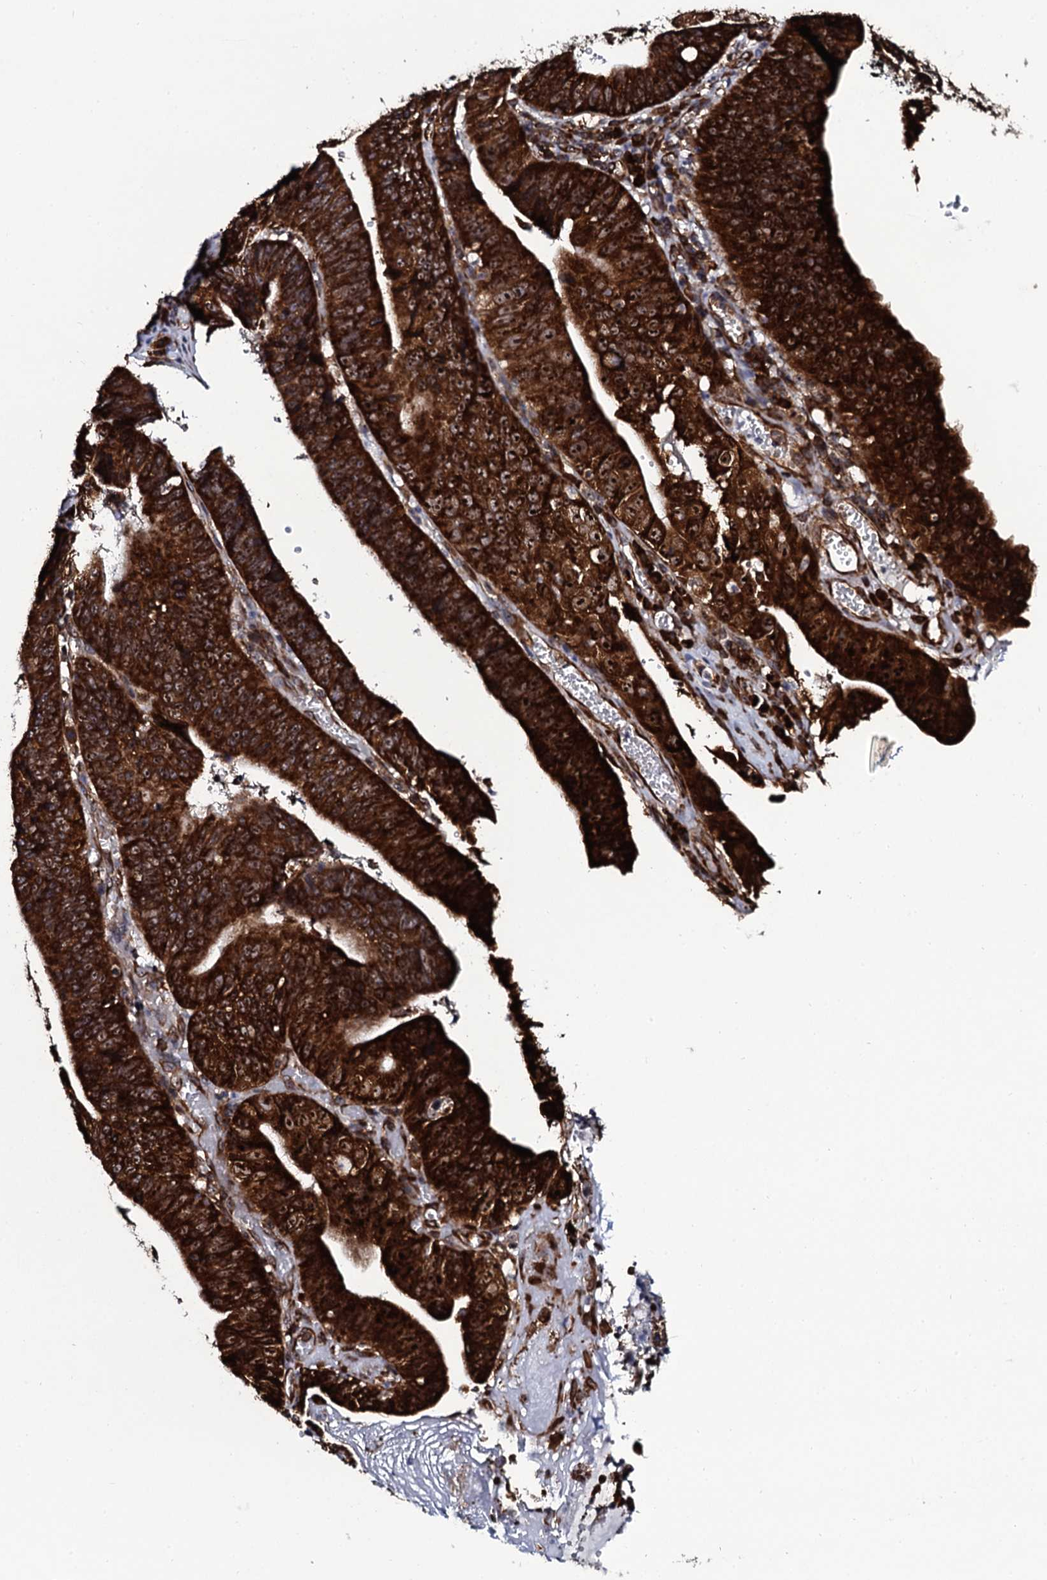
{"staining": {"intensity": "strong", "quantity": ">75%", "location": "cytoplasmic/membranous,nuclear"}, "tissue": "stomach cancer", "cell_type": "Tumor cells", "image_type": "cancer", "snomed": [{"axis": "morphology", "description": "Adenocarcinoma, NOS"}, {"axis": "topography", "description": "Stomach"}], "caption": "Immunohistochemical staining of stomach cancer (adenocarcinoma) demonstrates high levels of strong cytoplasmic/membranous and nuclear protein staining in about >75% of tumor cells. Immunohistochemistry stains the protein of interest in brown and the nuclei are stained blue.", "gene": "SPTY2D1", "patient": {"sex": "male", "age": 59}}